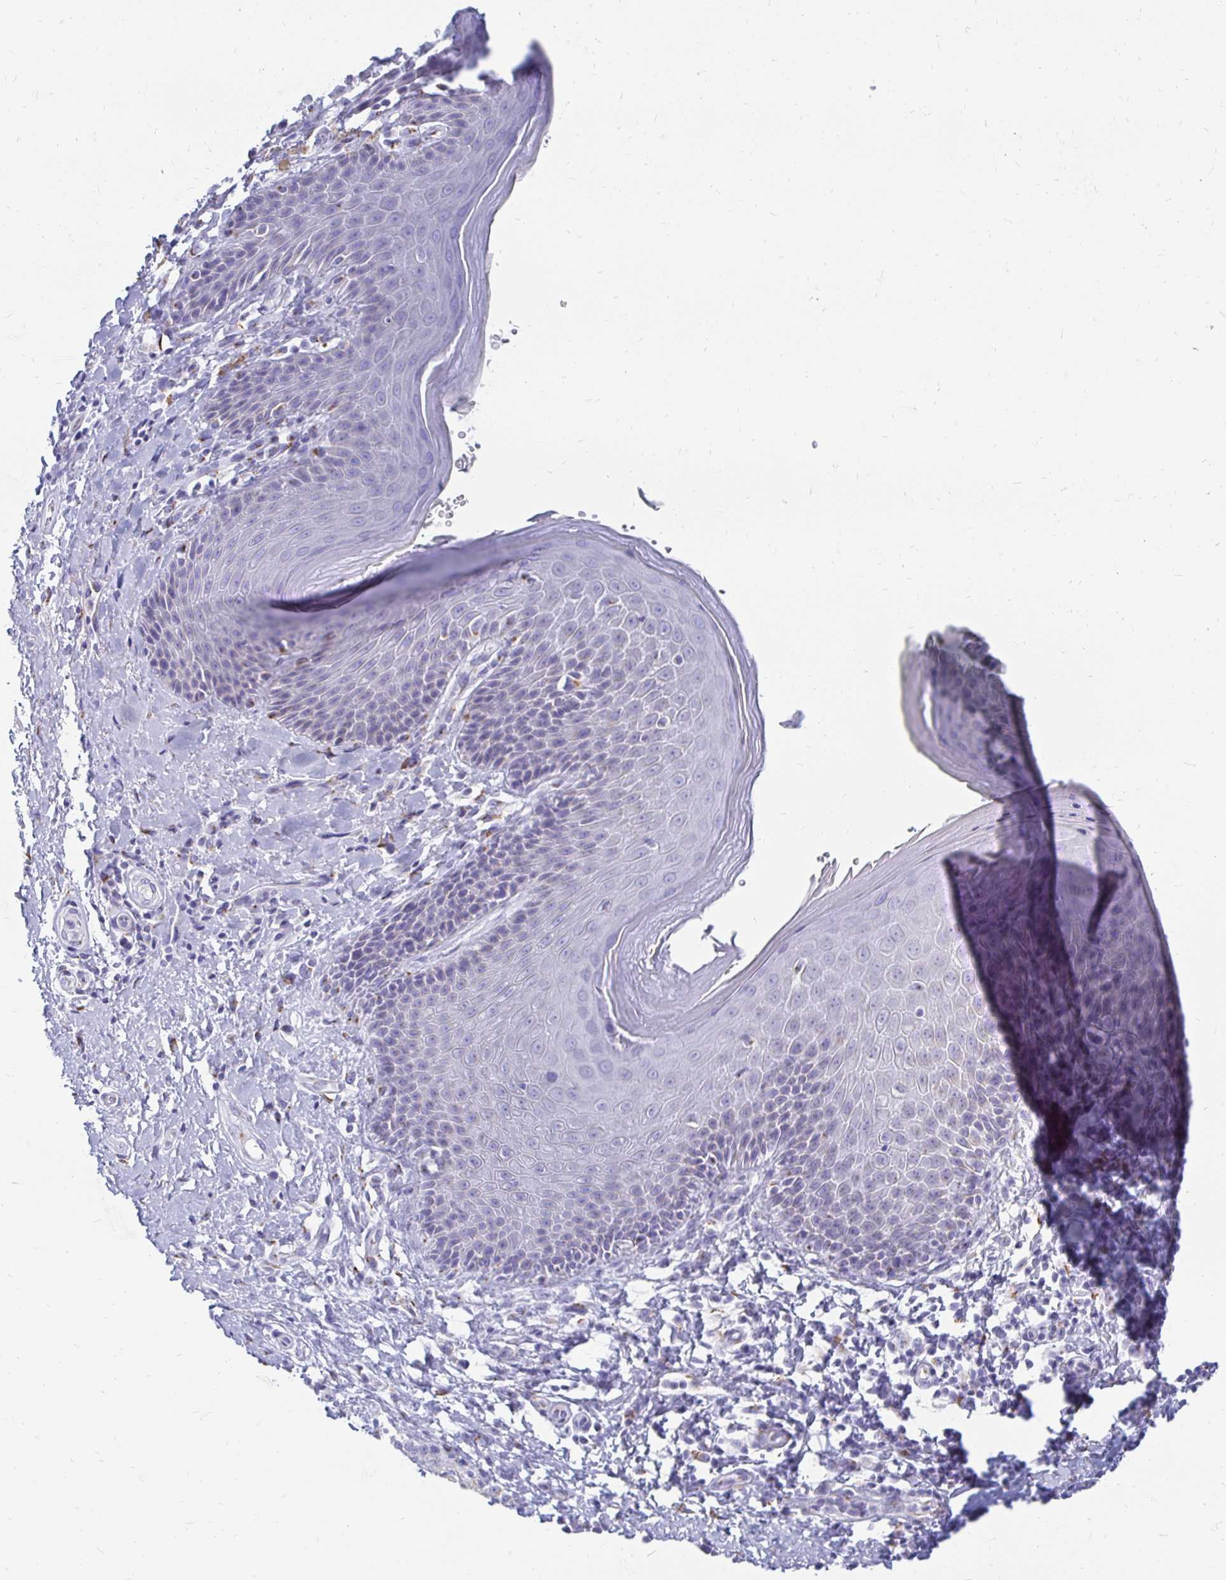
{"staining": {"intensity": "negative", "quantity": "none", "location": "none"}, "tissue": "skin", "cell_type": "Epidermal cells", "image_type": "normal", "snomed": [{"axis": "morphology", "description": "Normal tissue, NOS"}, {"axis": "topography", "description": "Anal"}, {"axis": "topography", "description": "Peripheral nerve tissue"}], "caption": "Skin stained for a protein using IHC shows no positivity epidermal cells.", "gene": "PAGE4", "patient": {"sex": "male", "age": 51}}